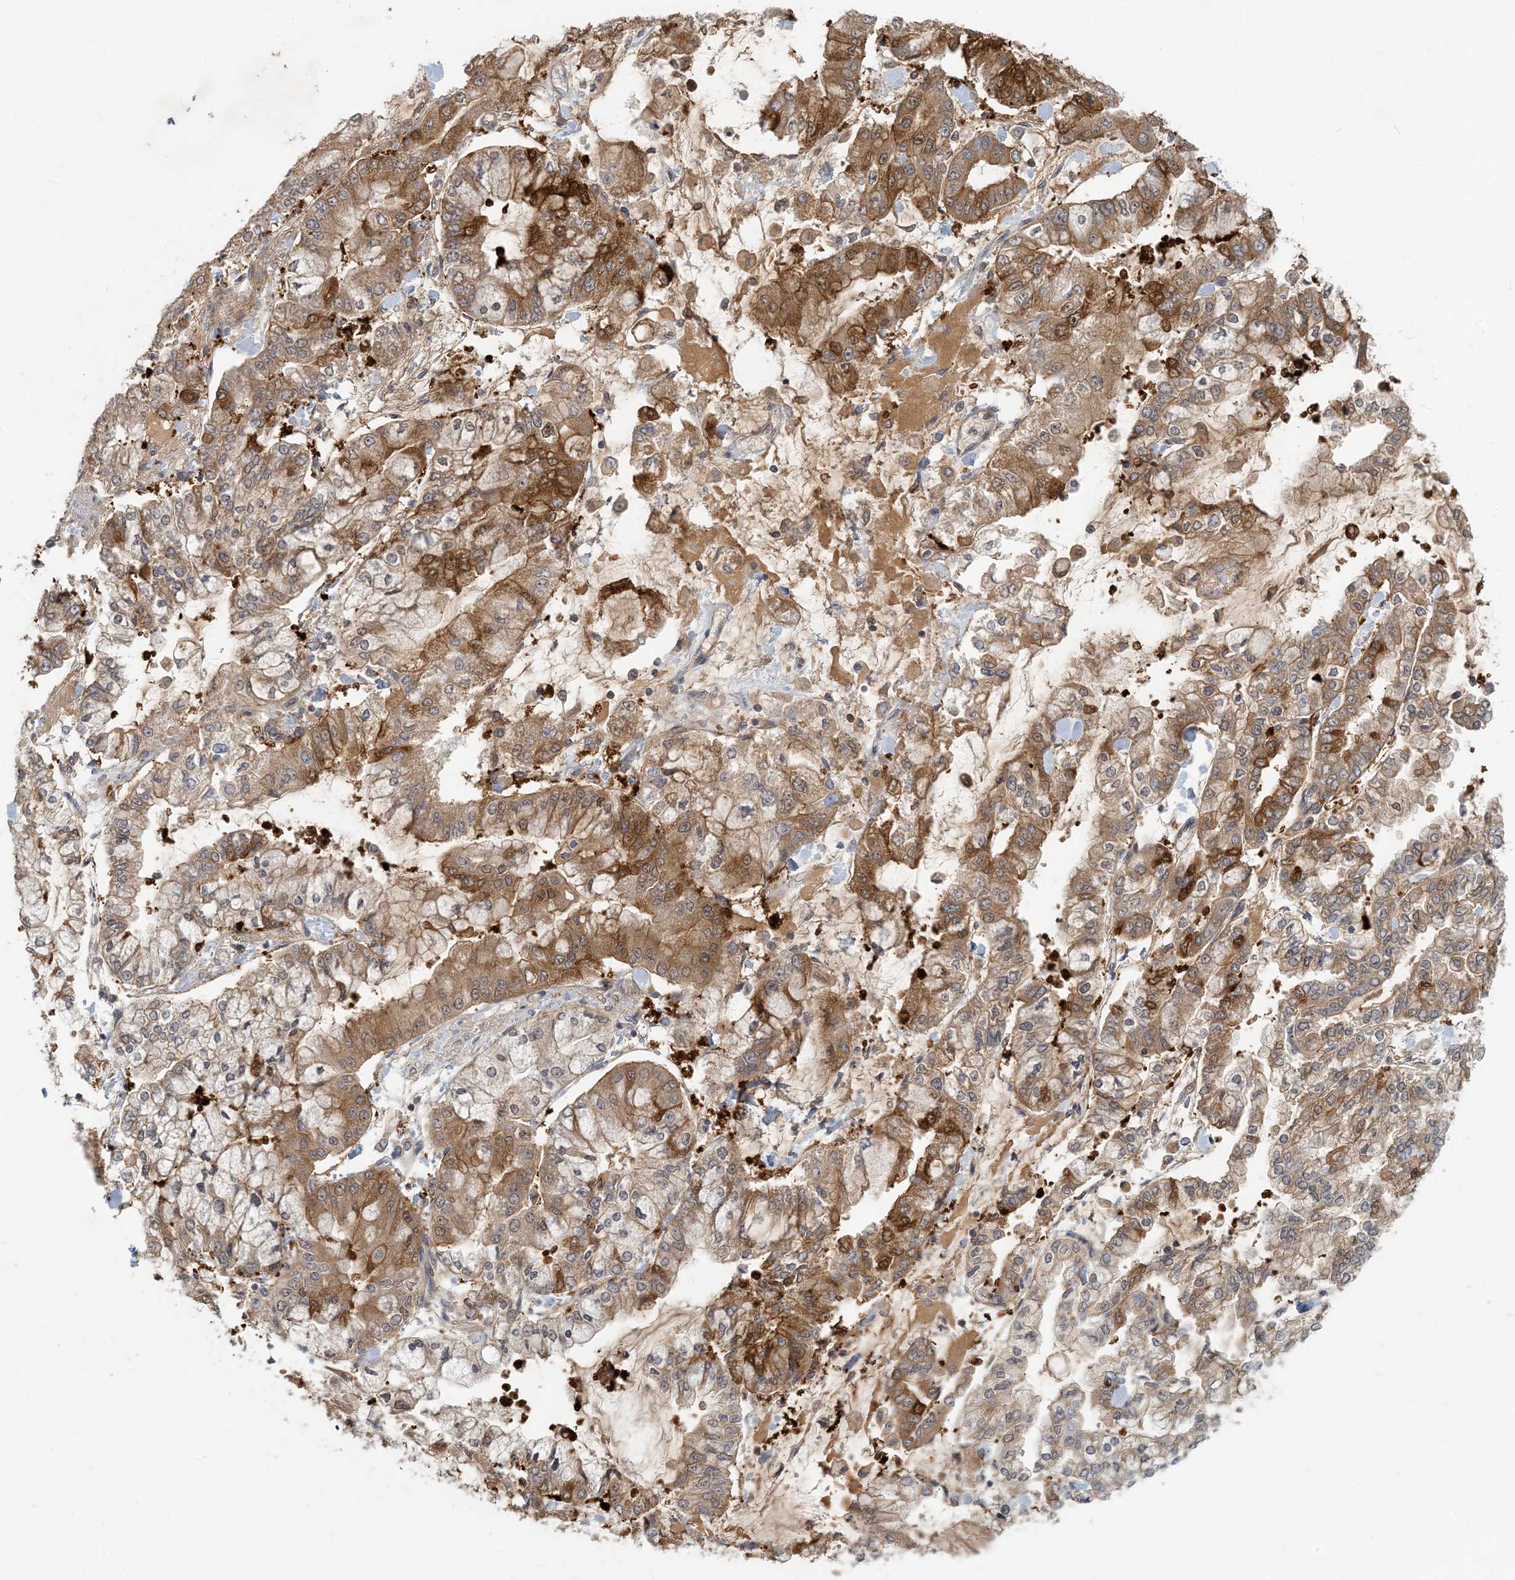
{"staining": {"intensity": "moderate", "quantity": ">75%", "location": "cytoplasmic/membranous"}, "tissue": "stomach cancer", "cell_type": "Tumor cells", "image_type": "cancer", "snomed": [{"axis": "morphology", "description": "Normal tissue, NOS"}, {"axis": "morphology", "description": "Adenocarcinoma, NOS"}, {"axis": "topography", "description": "Stomach, upper"}, {"axis": "topography", "description": "Stomach"}], "caption": "About >75% of tumor cells in human stomach cancer (adenocarcinoma) exhibit moderate cytoplasmic/membranous protein staining as visualized by brown immunohistochemical staining.", "gene": "ZC3H12A", "patient": {"sex": "male", "age": 76}}